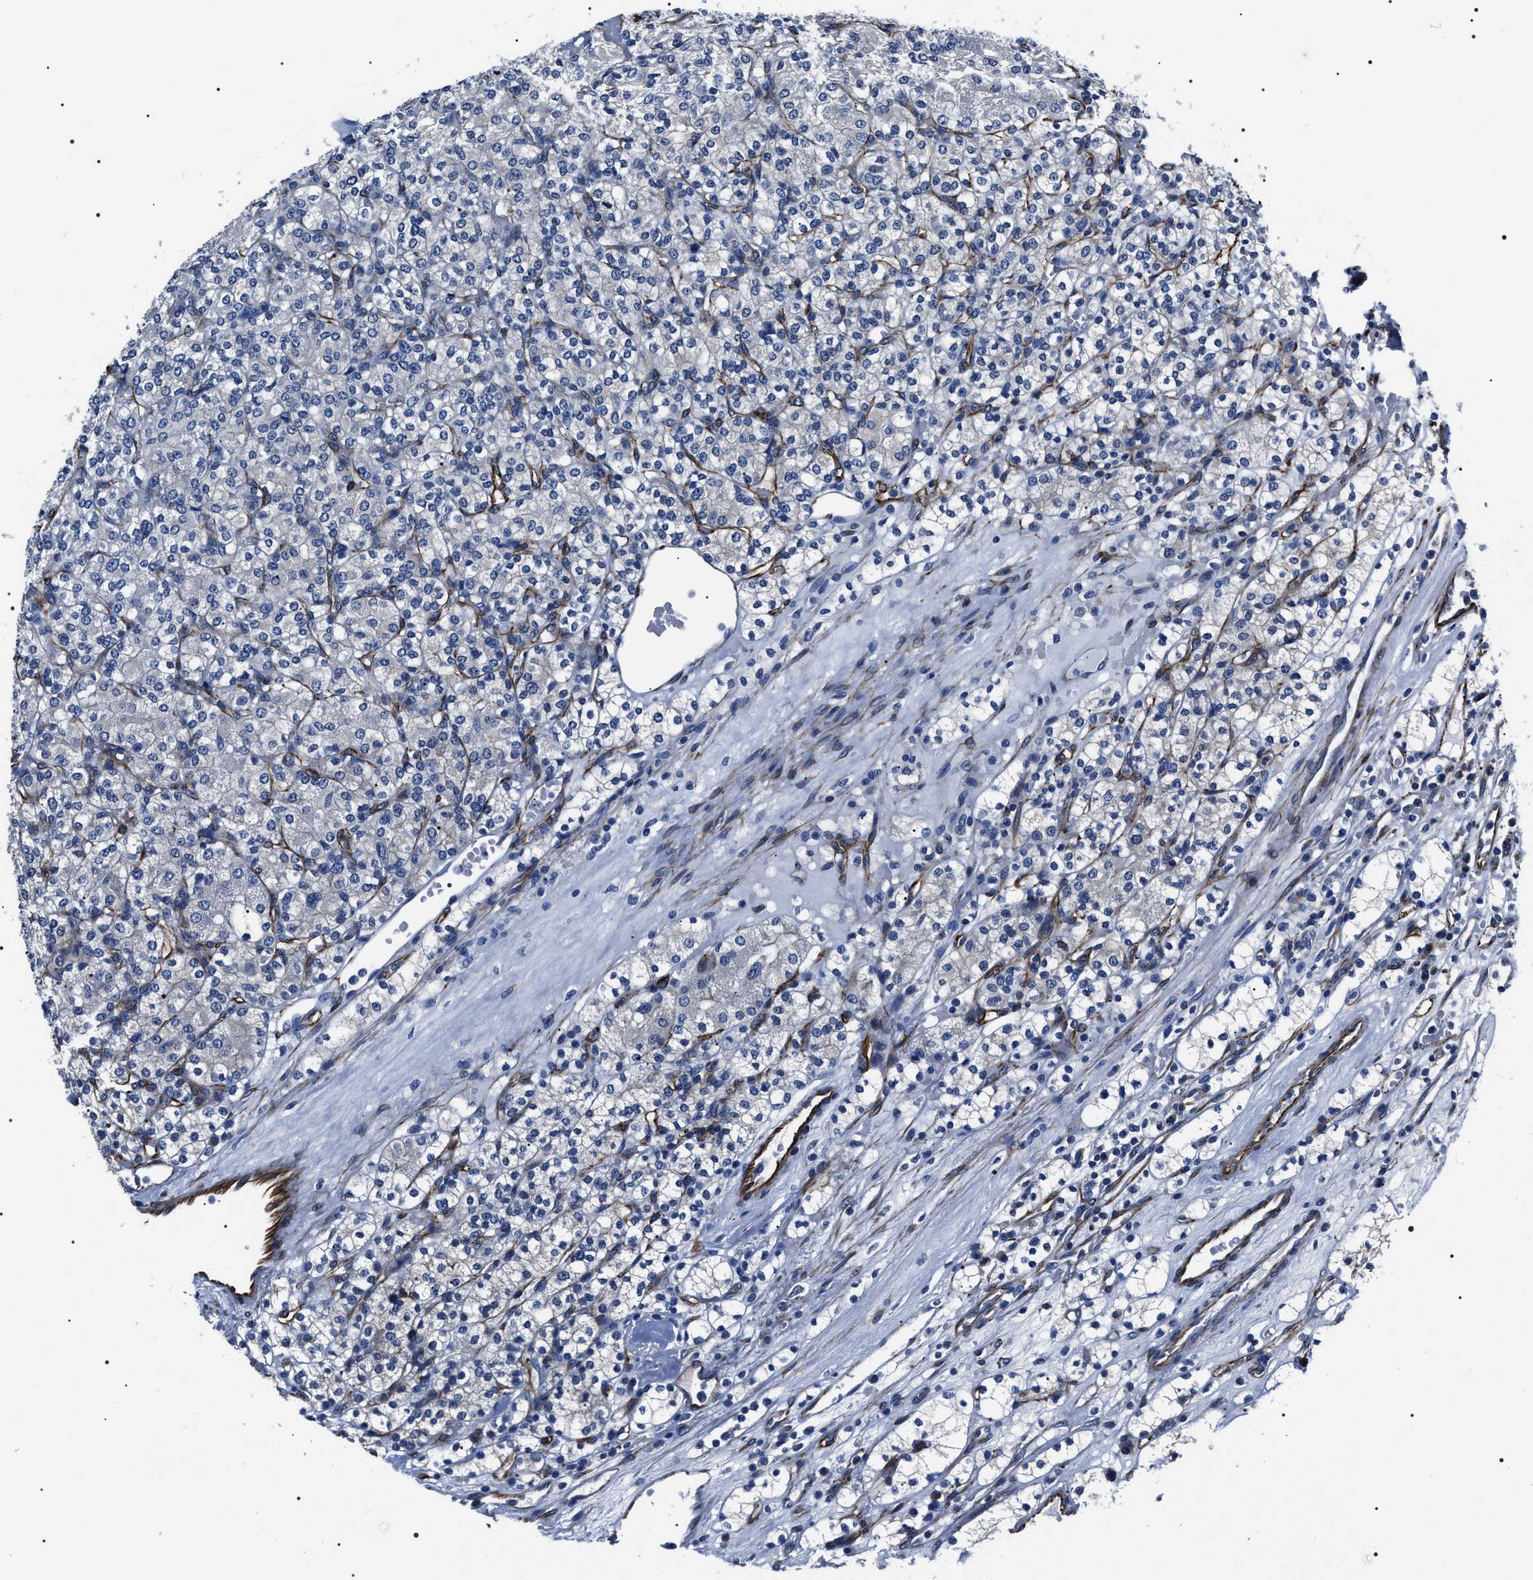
{"staining": {"intensity": "negative", "quantity": "none", "location": "none"}, "tissue": "renal cancer", "cell_type": "Tumor cells", "image_type": "cancer", "snomed": [{"axis": "morphology", "description": "Adenocarcinoma, NOS"}, {"axis": "topography", "description": "Kidney"}], "caption": "An image of human renal cancer is negative for staining in tumor cells.", "gene": "BAG2", "patient": {"sex": "male", "age": 77}}